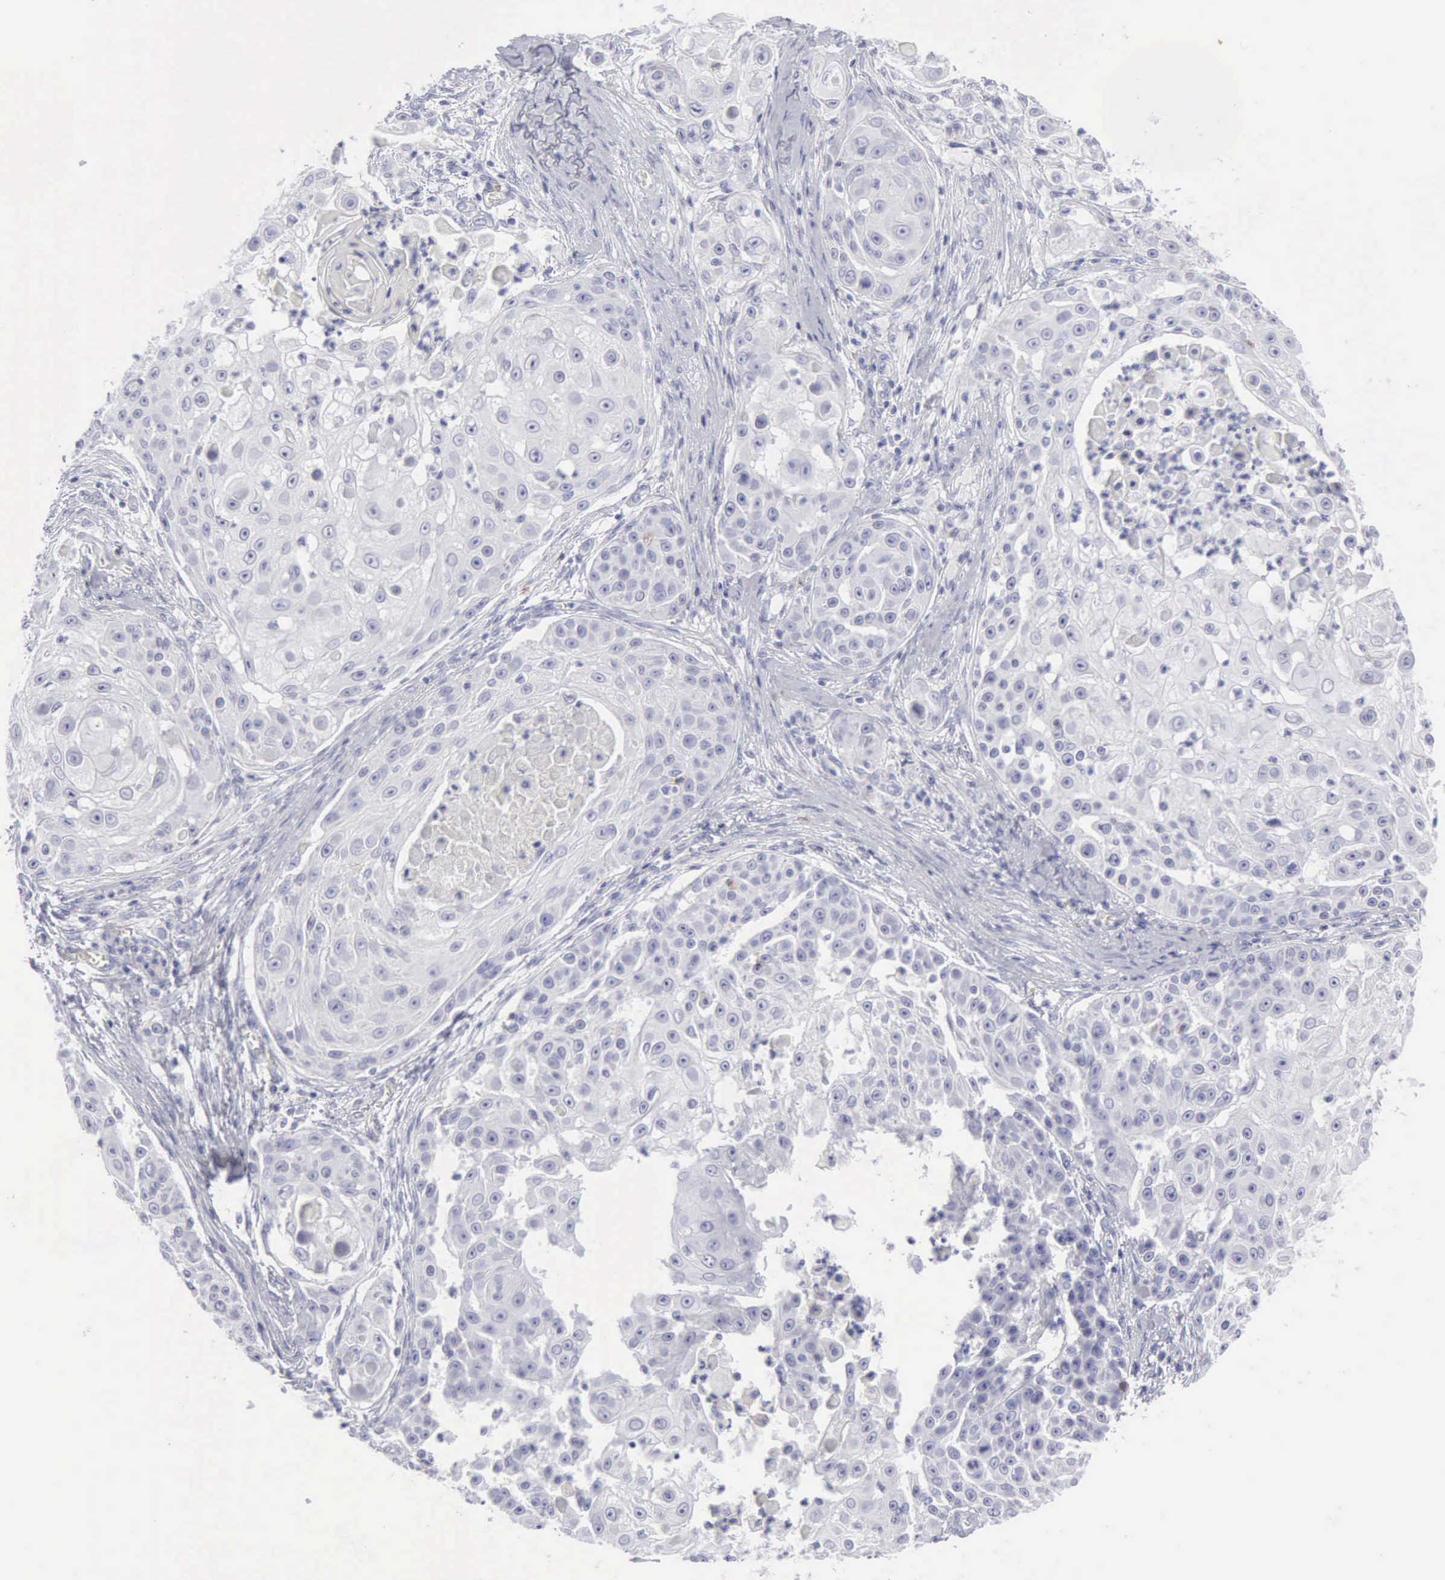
{"staining": {"intensity": "negative", "quantity": "none", "location": "none"}, "tissue": "skin cancer", "cell_type": "Tumor cells", "image_type": "cancer", "snomed": [{"axis": "morphology", "description": "Squamous cell carcinoma, NOS"}, {"axis": "topography", "description": "Skin"}], "caption": "A high-resolution micrograph shows IHC staining of skin squamous cell carcinoma, which displays no significant expression in tumor cells. The staining is performed using DAB brown chromogen with nuclei counter-stained in using hematoxylin.", "gene": "NCAM1", "patient": {"sex": "female", "age": 57}}